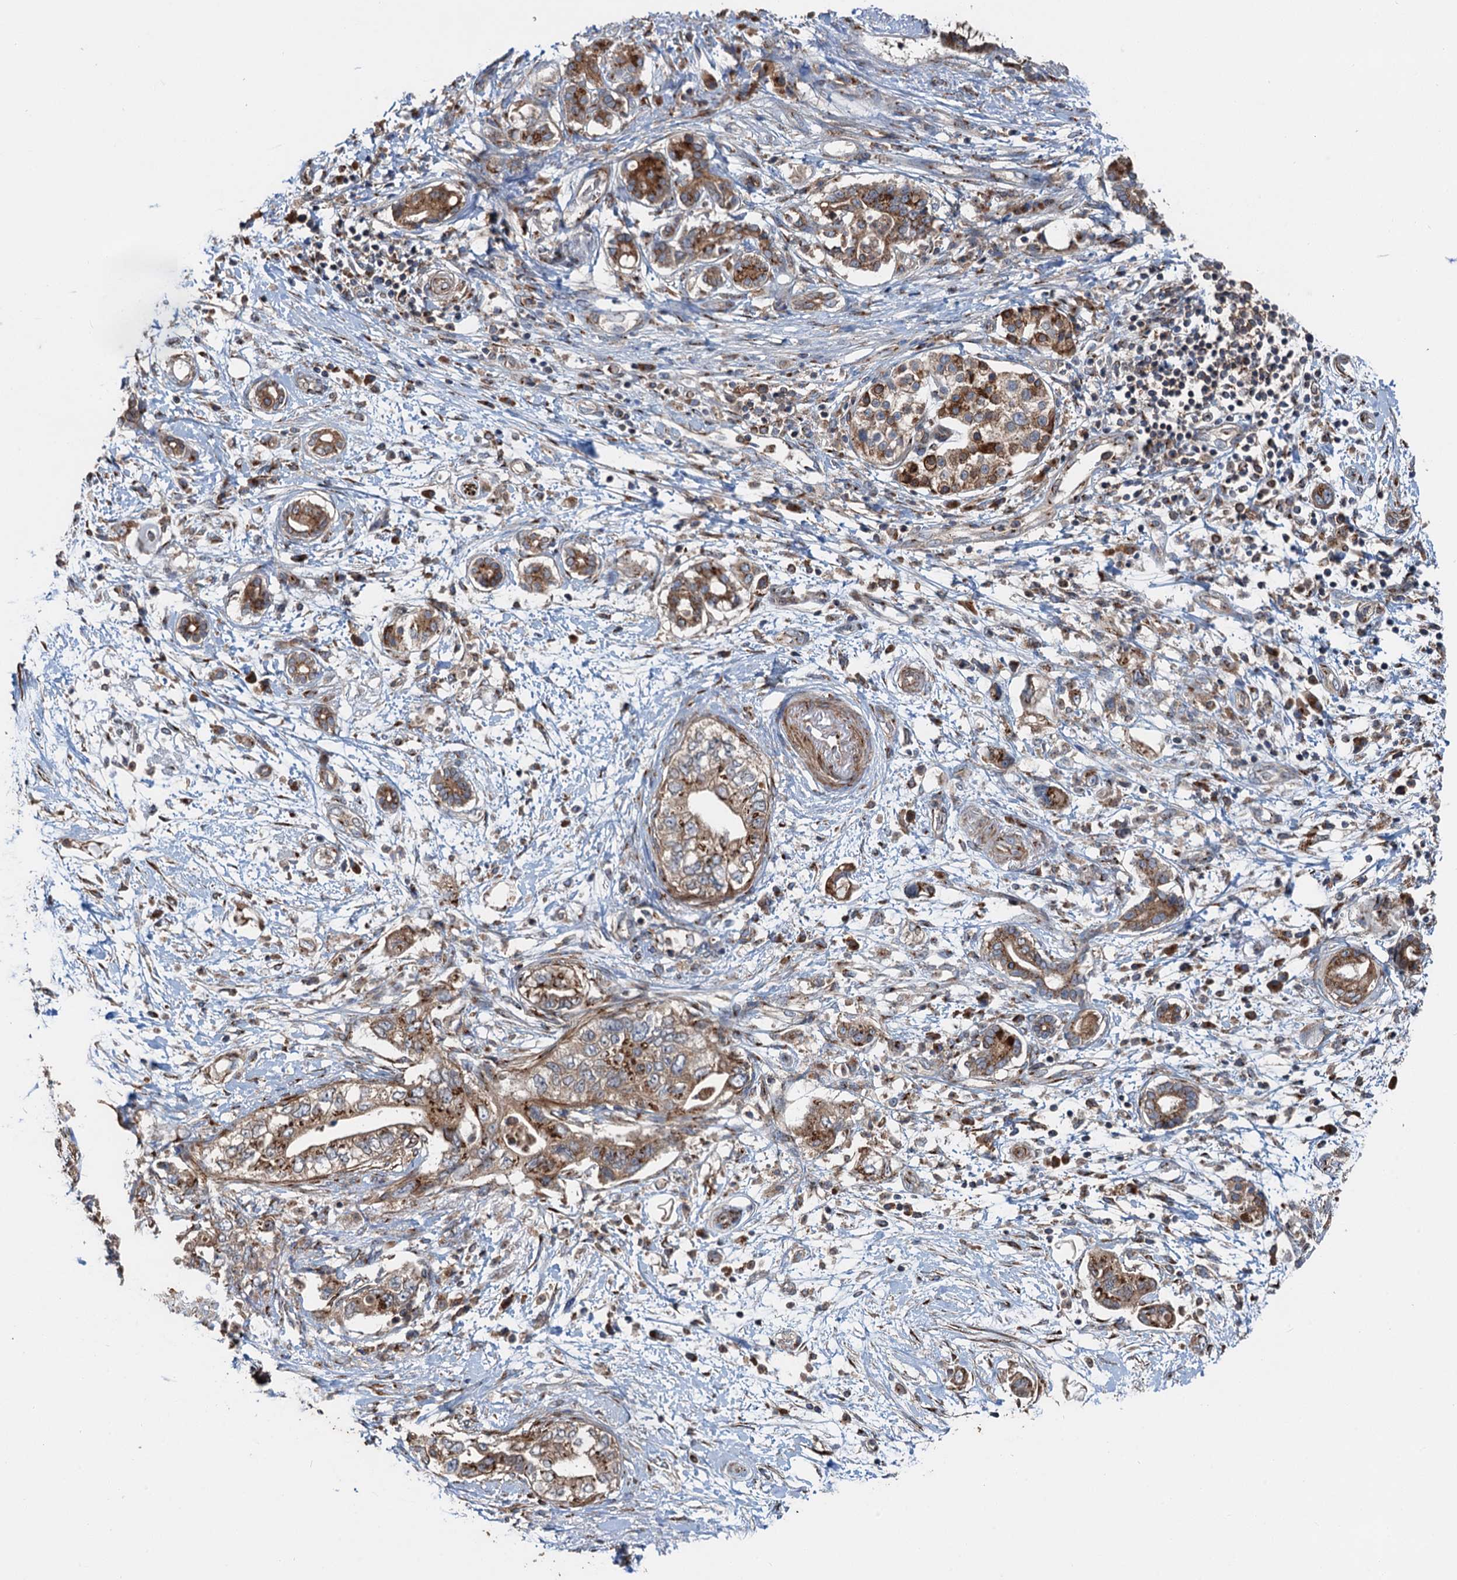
{"staining": {"intensity": "moderate", "quantity": ">75%", "location": "cytoplasmic/membranous"}, "tissue": "pancreatic cancer", "cell_type": "Tumor cells", "image_type": "cancer", "snomed": [{"axis": "morphology", "description": "Adenocarcinoma, NOS"}, {"axis": "topography", "description": "Pancreas"}], "caption": "Moderate cytoplasmic/membranous staining for a protein is identified in approximately >75% of tumor cells of pancreatic adenocarcinoma using IHC.", "gene": "ANKRD26", "patient": {"sex": "female", "age": 73}}